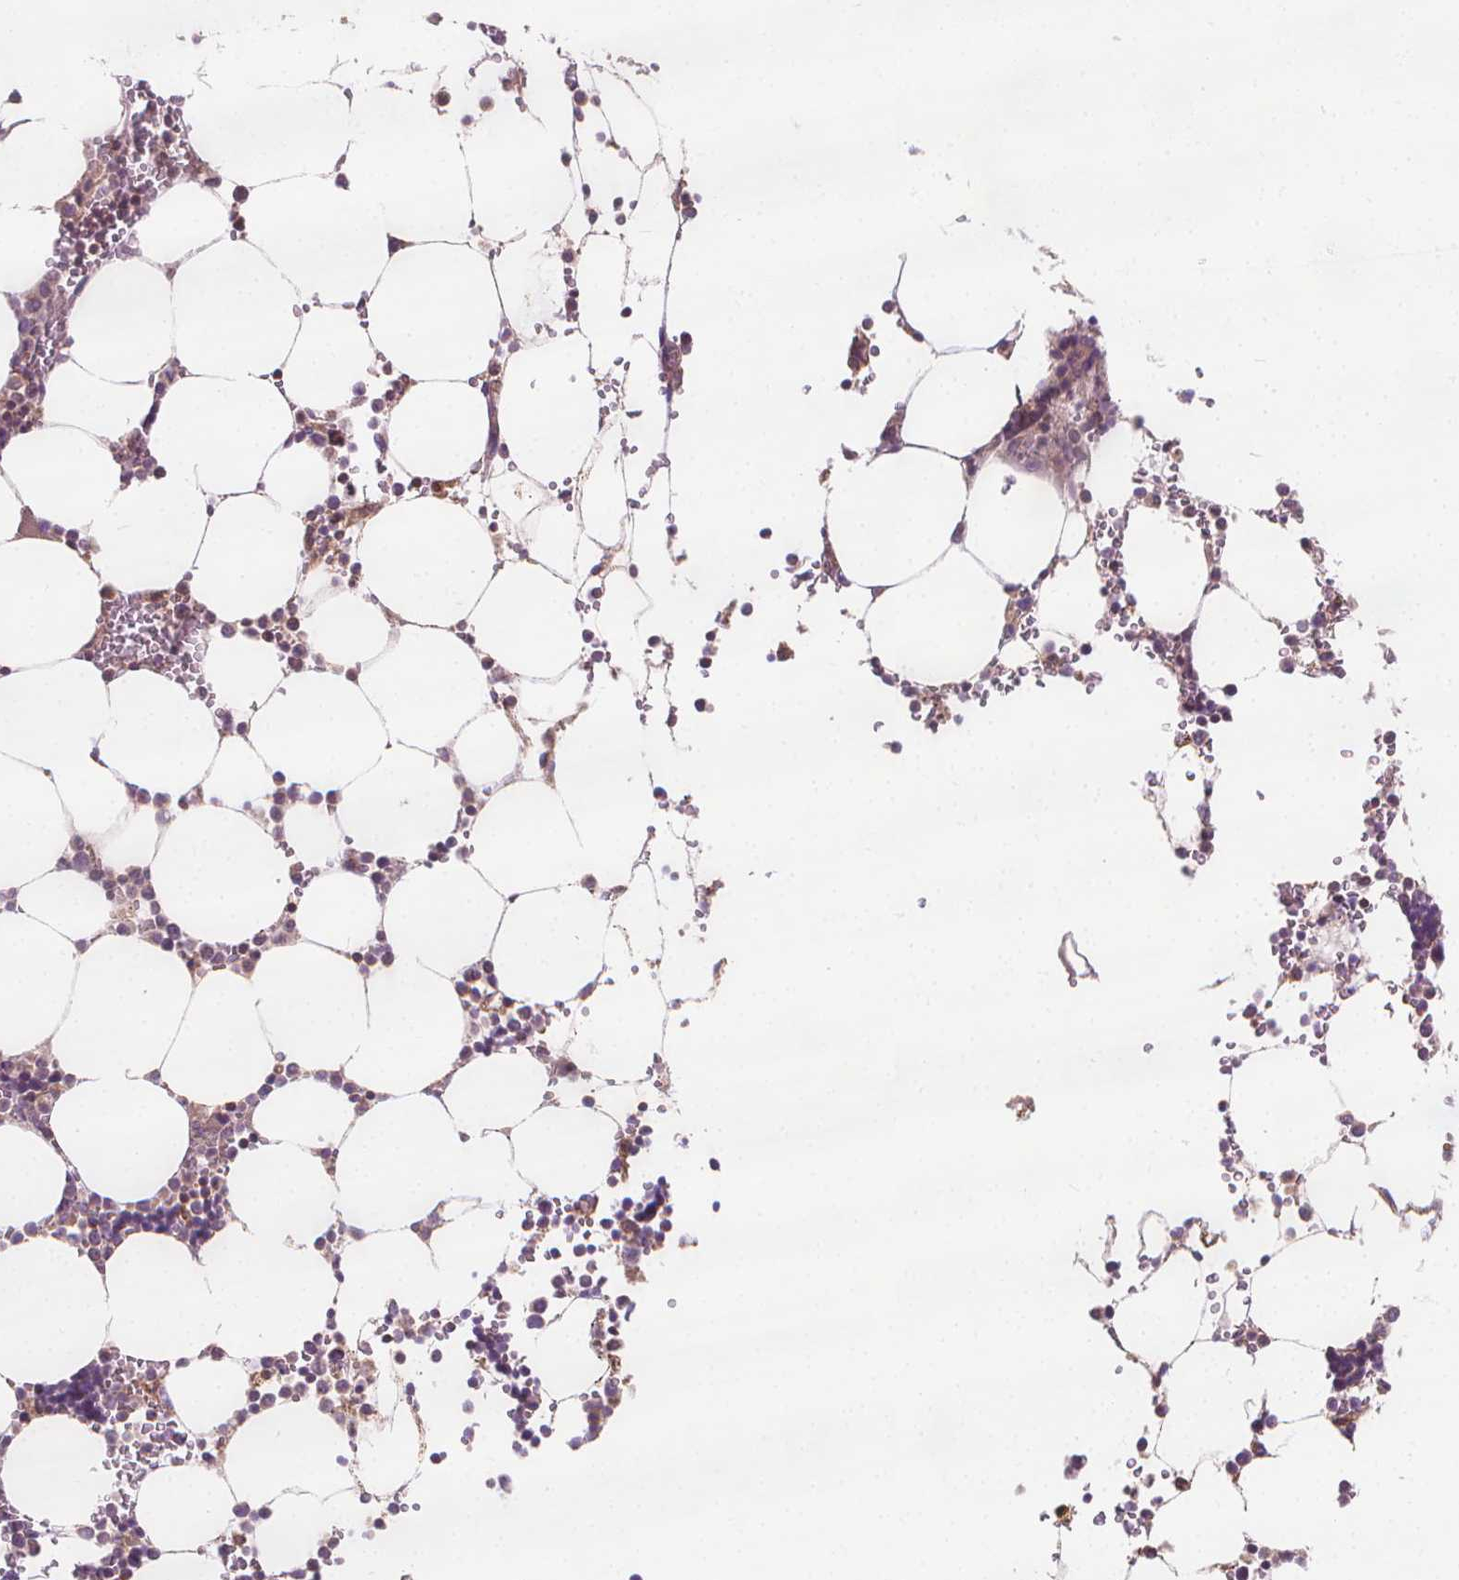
{"staining": {"intensity": "weak", "quantity": "<25%", "location": "cytoplasmic/membranous"}, "tissue": "bone marrow", "cell_type": "Hematopoietic cells", "image_type": "normal", "snomed": [{"axis": "morphology", "description": "Normal tissue, NOS"}, {"axis": "topography", "description": "Bone marrow"}], "caption": "Immunohistochemistry histopathology image of normal bone marrow: human bone marrow stained with DAB displays no significant protein staining in hematopoietic cells. (Stains: DAB immunohistochemistry with hematoxylin counter stain, Microscopy: brightfield microscopy at high magnification).", "gene": "RAB20", "patient": {"sex": "male", "age": 64}}